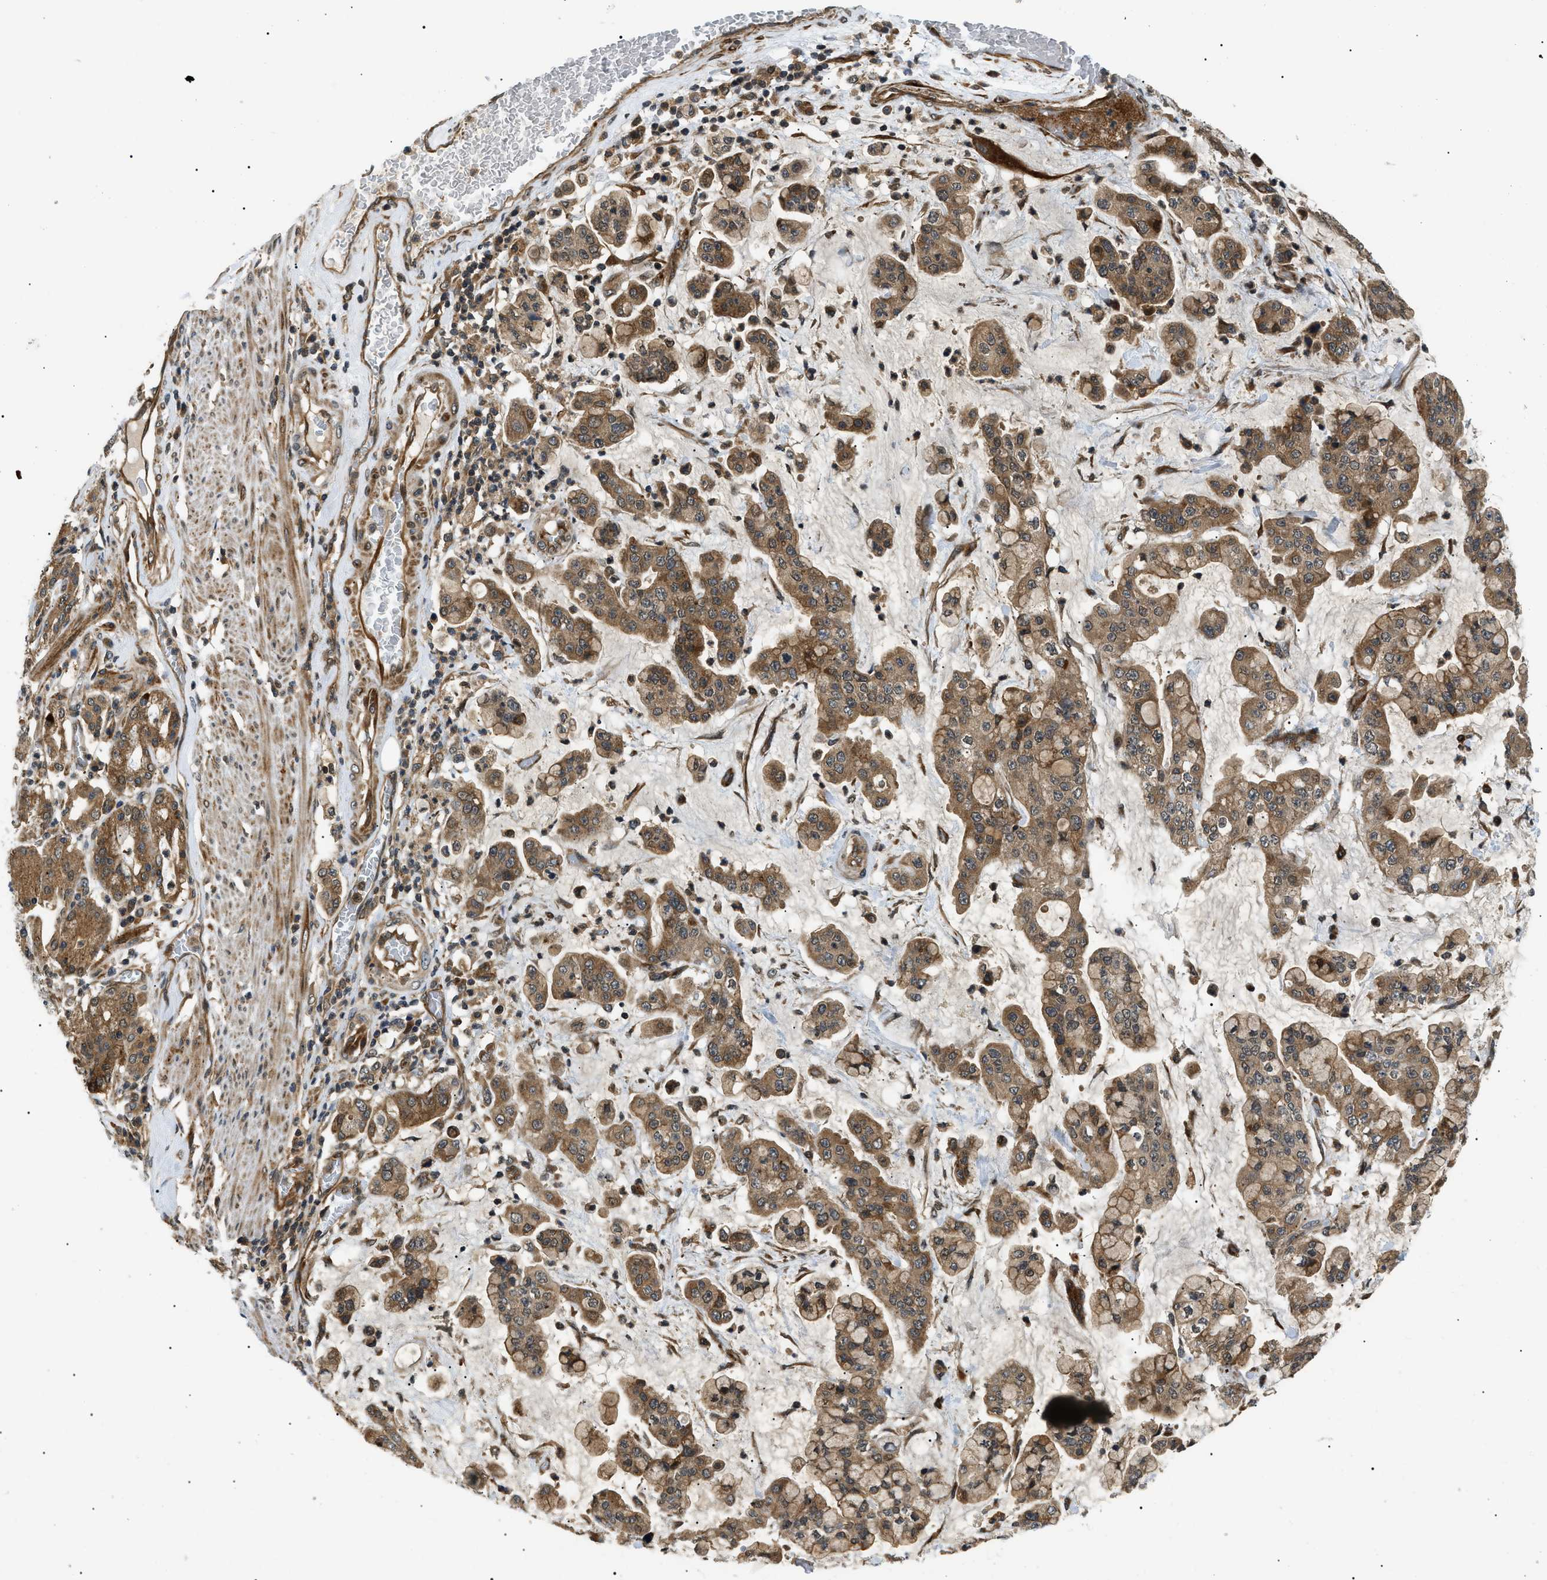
{"staining": {"intensity": "moderate", "quantity": ">75%", "location": "cytoplasmic/membranous"}, "tissue": "stomach cancer", "cell_type": "Tumor cells", "image_type": "cancer", "snomed": [{"axis": "morphology", "description": "Normal tissue, NOS"}, {"axis": "morphology", "description": "Adenocarcinoma, NOS"}, {"axis": "topography", "description": "Stomach, upper"}, {"axis": "topography", "description": "Stomach"}], "caption": "Stomach adenocarcinoma stained for a protein shows moderate cytoplasmic/membranous positivity in tumor cells.", "gene": "ATP6AP1", "patient": {"sex": "male", "age": 76}}